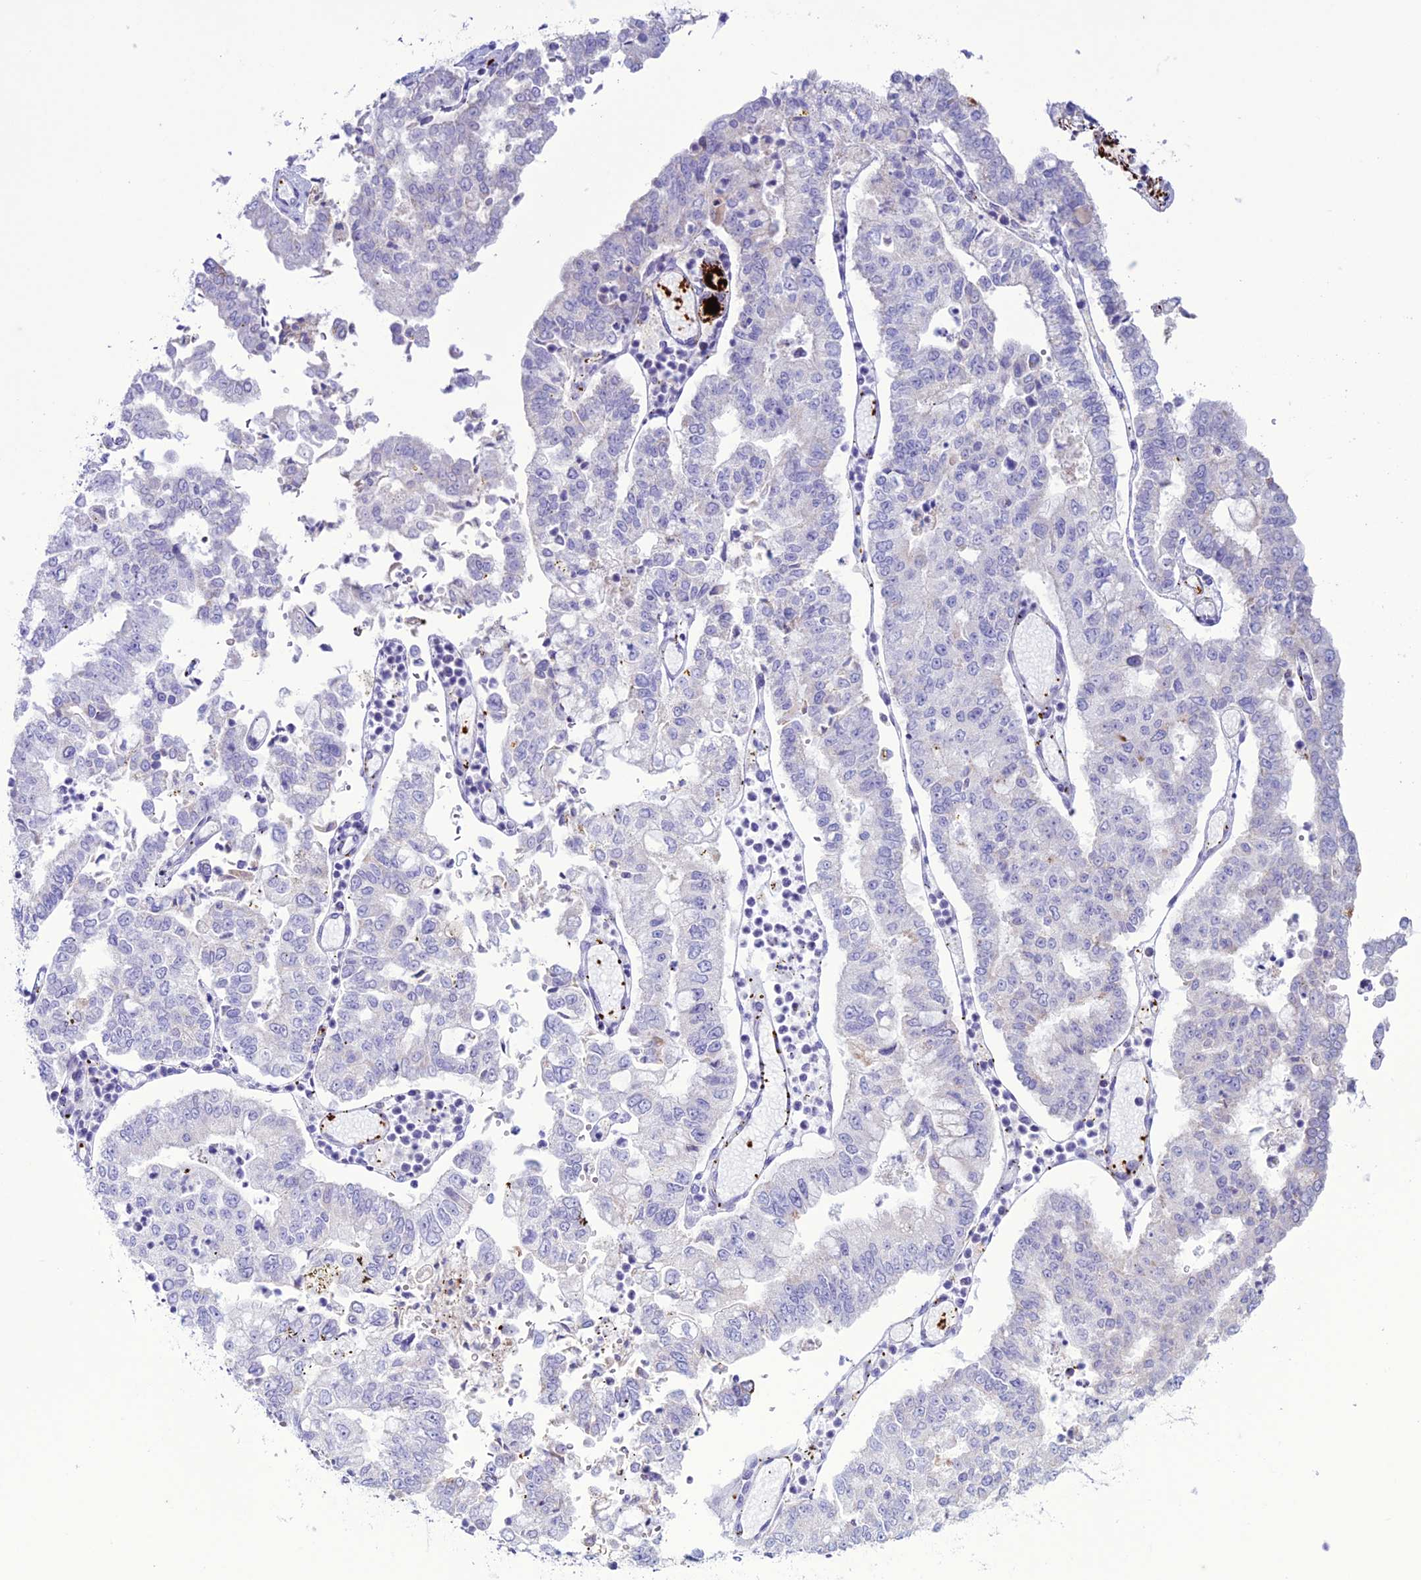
{"staining": {"intensity": "negative", "quantity": "none", "location": "none"}, "tissue": "stomach cancer", "cell_type": "Tumor cells", "image_type": "cancer", "snomed": [{"axis": "morphology", "description": "Adenocarcinoma, NOS"}, {"axis": "topography", "description": "Stomach"}], "caption": "This is a photomicrograph of IHC staining of stomach cancer (adenocarcinoma), which shows no staining in tumor cells.", "gene": "C21orf140", "patient": {"sex": "male", "age": 76}}